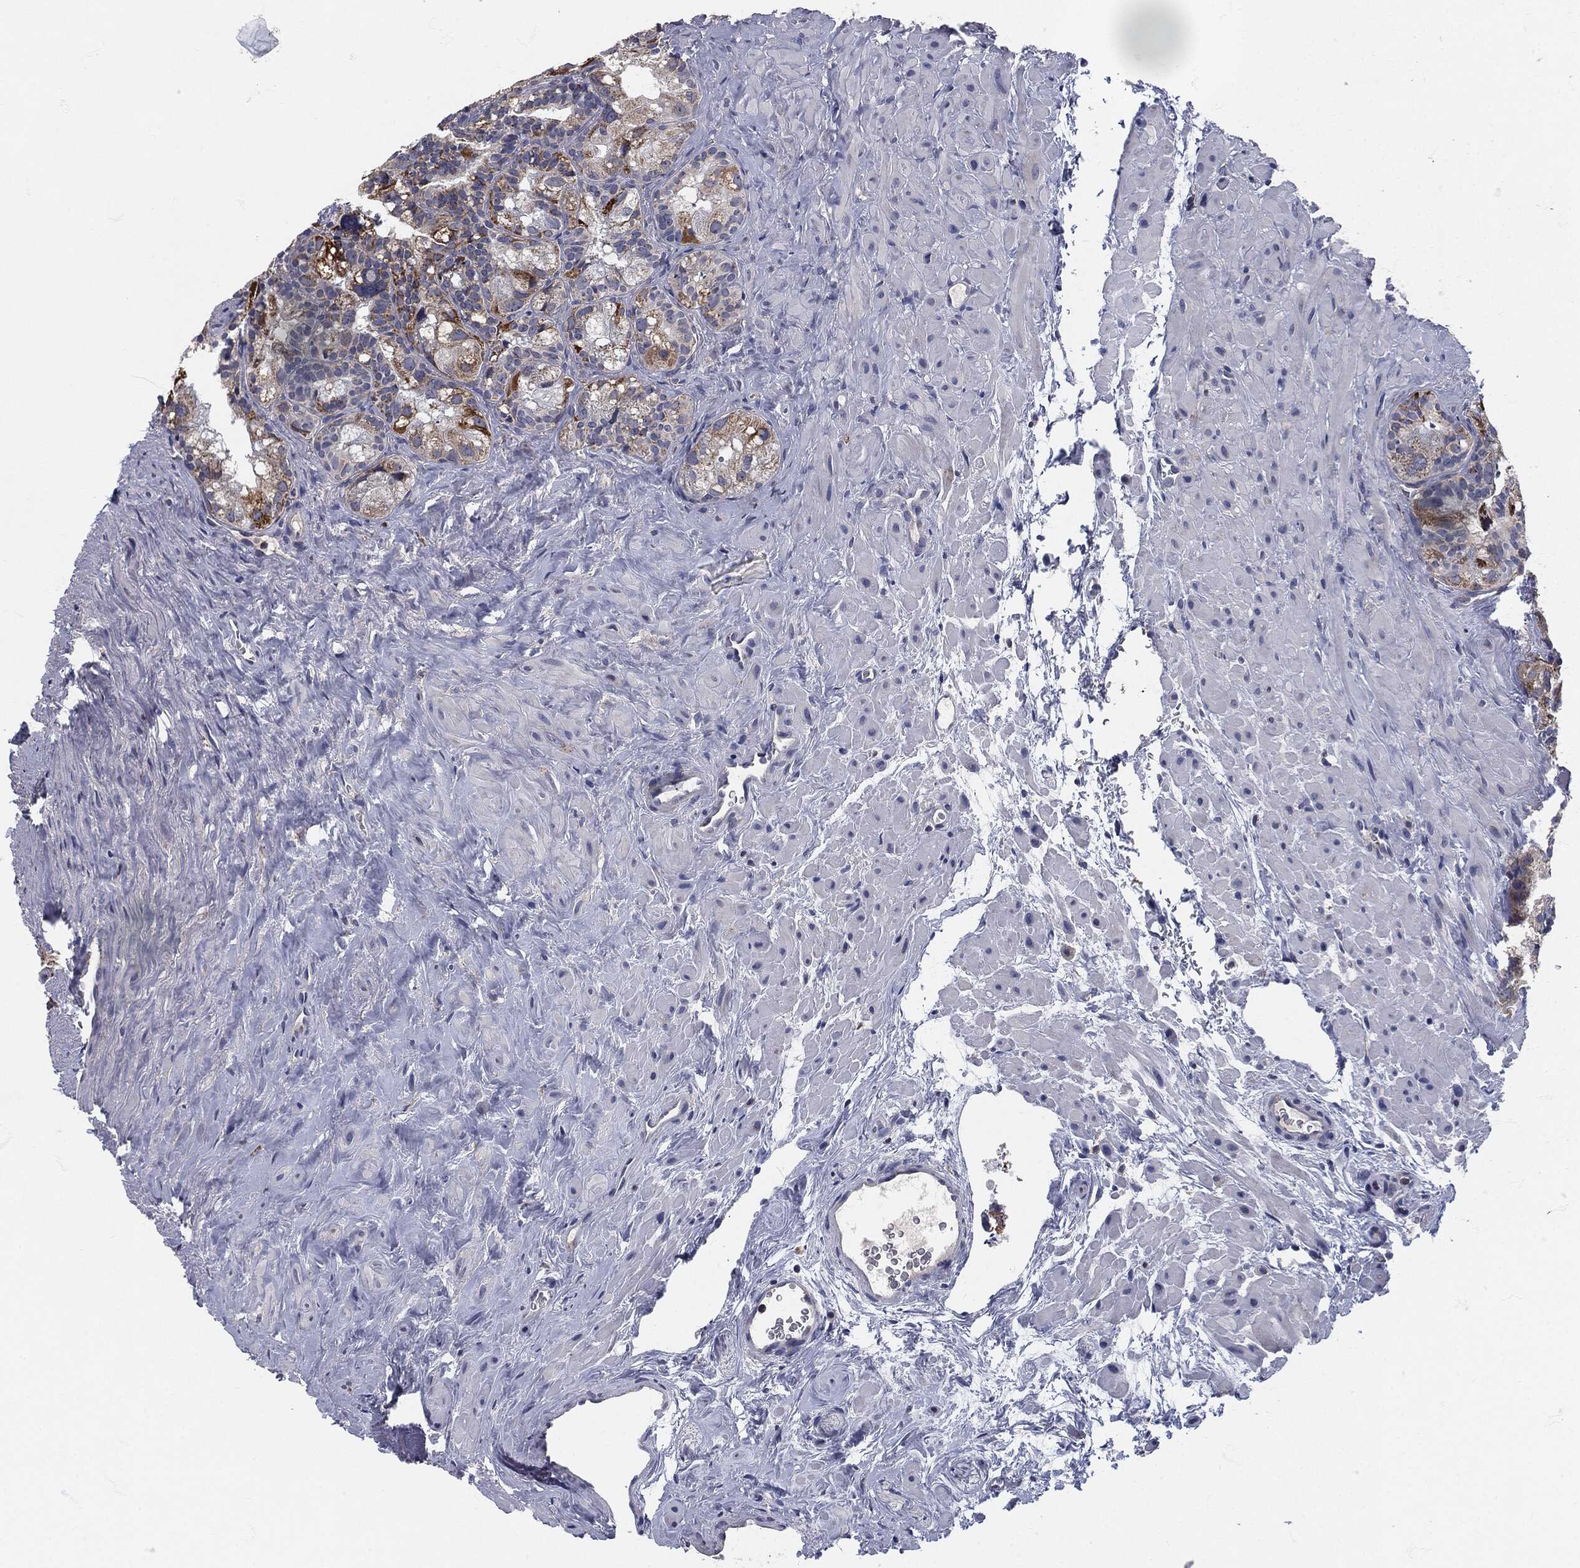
{"staining": {"intensity": "strong", "quantity": "<25%", "location": "cytoplasmic/membranous"}, "tissue": "seminal vesicle", "cell_type": "Glandular cells", "image_type": "normal", "snomed": [{"axis": "morphology", "description": "Normal tissue, NOS"}, {"axis": "topography", "description": "Seminal veicle"}], "caption": "Immunohistochemistry photomicrograph of normal seminal vesicle: seminal vesicle stained using immunohistochemistry (IHC) shows medium levels of strong protein expression localized specifically in the cytoplasmic/membranous of glandular cells, appearing as a cytoplasmic/membranous brown color.", "gene": "SIGLEC9", "patient": {"sex": "male", "age": 72}}